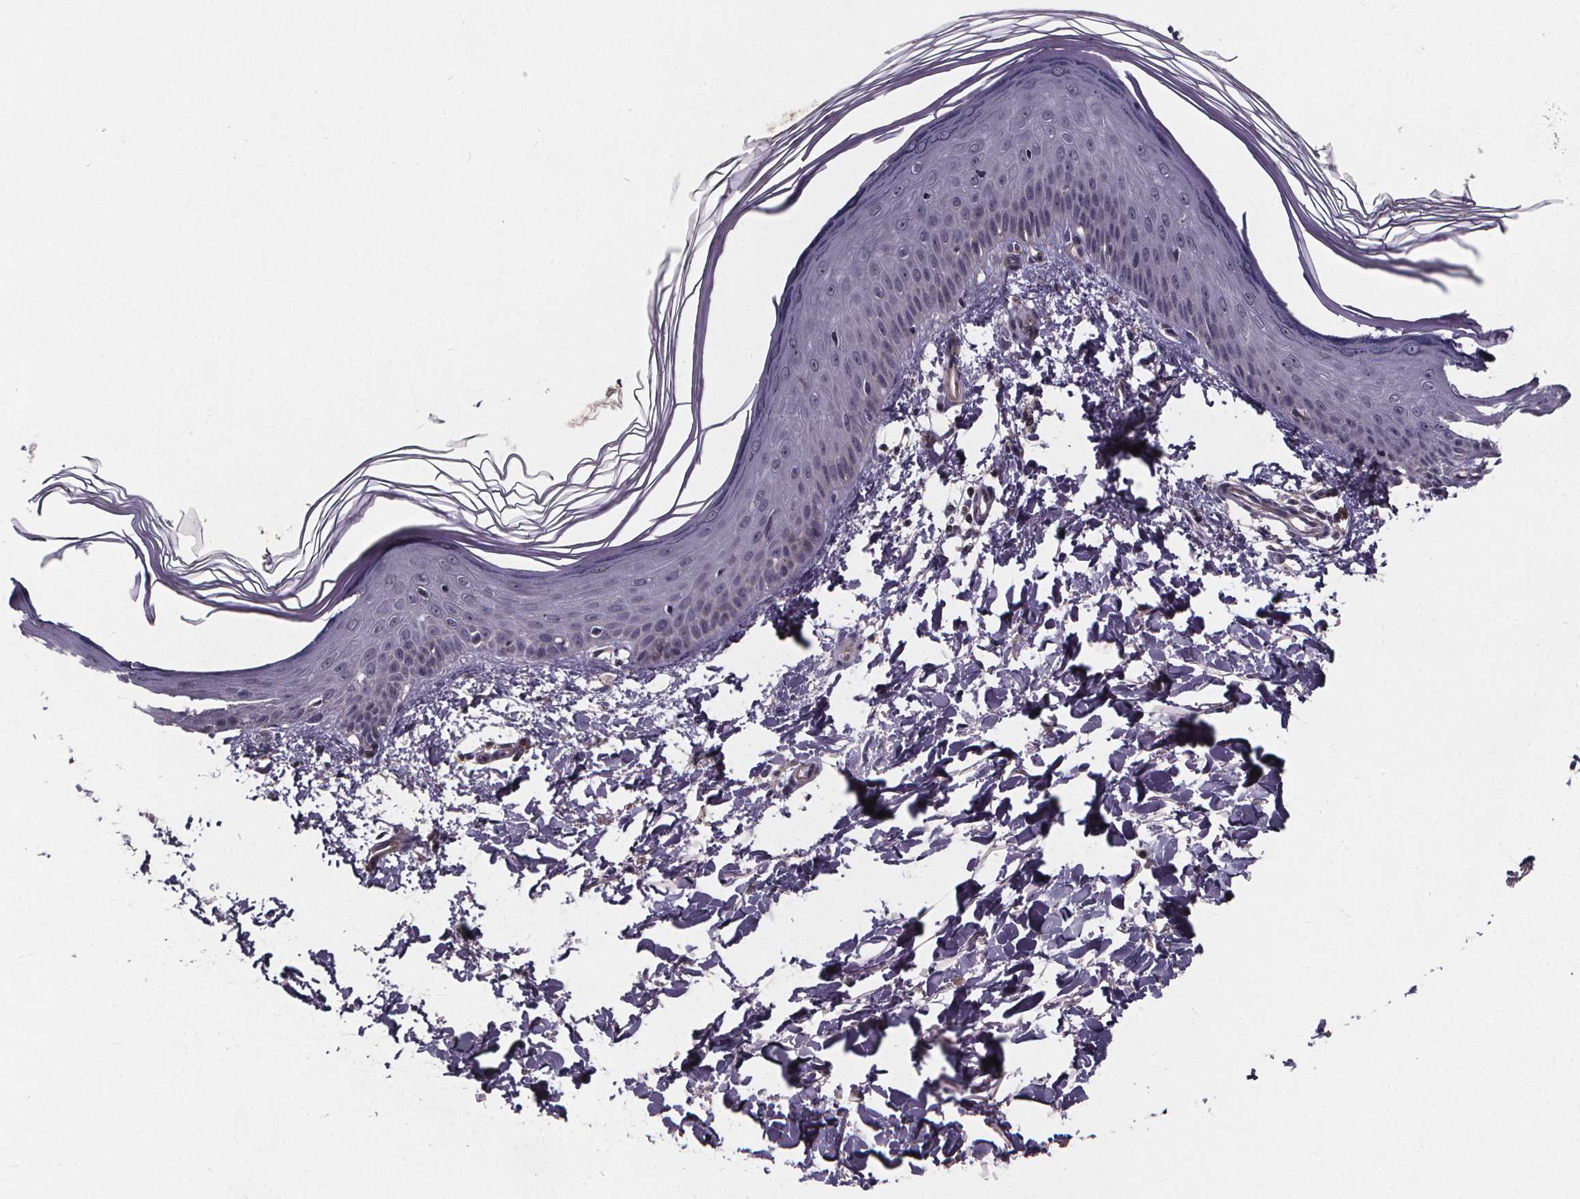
{"staining": {"intensity": "negative", "quantity": "none", "location": "none"}, "tissue": "skin", "cell_type": "Fibroblasts", "image_type": "normal", "snomed": [{"axis": "morphology", "description": "Normal tissue, NOS"}, {"axis": "topography", "description": "Skin"}], "caption": "DAB (3,3'-diaminobenzidine) immunohistochemical staining of normal human skin displays no significant positivity in fibroblasts. (DAB immunohistochemistry with hematoxylin counter stain).", "gene": "FBXW2", "patient": {"sex": "female", "age": 62}}